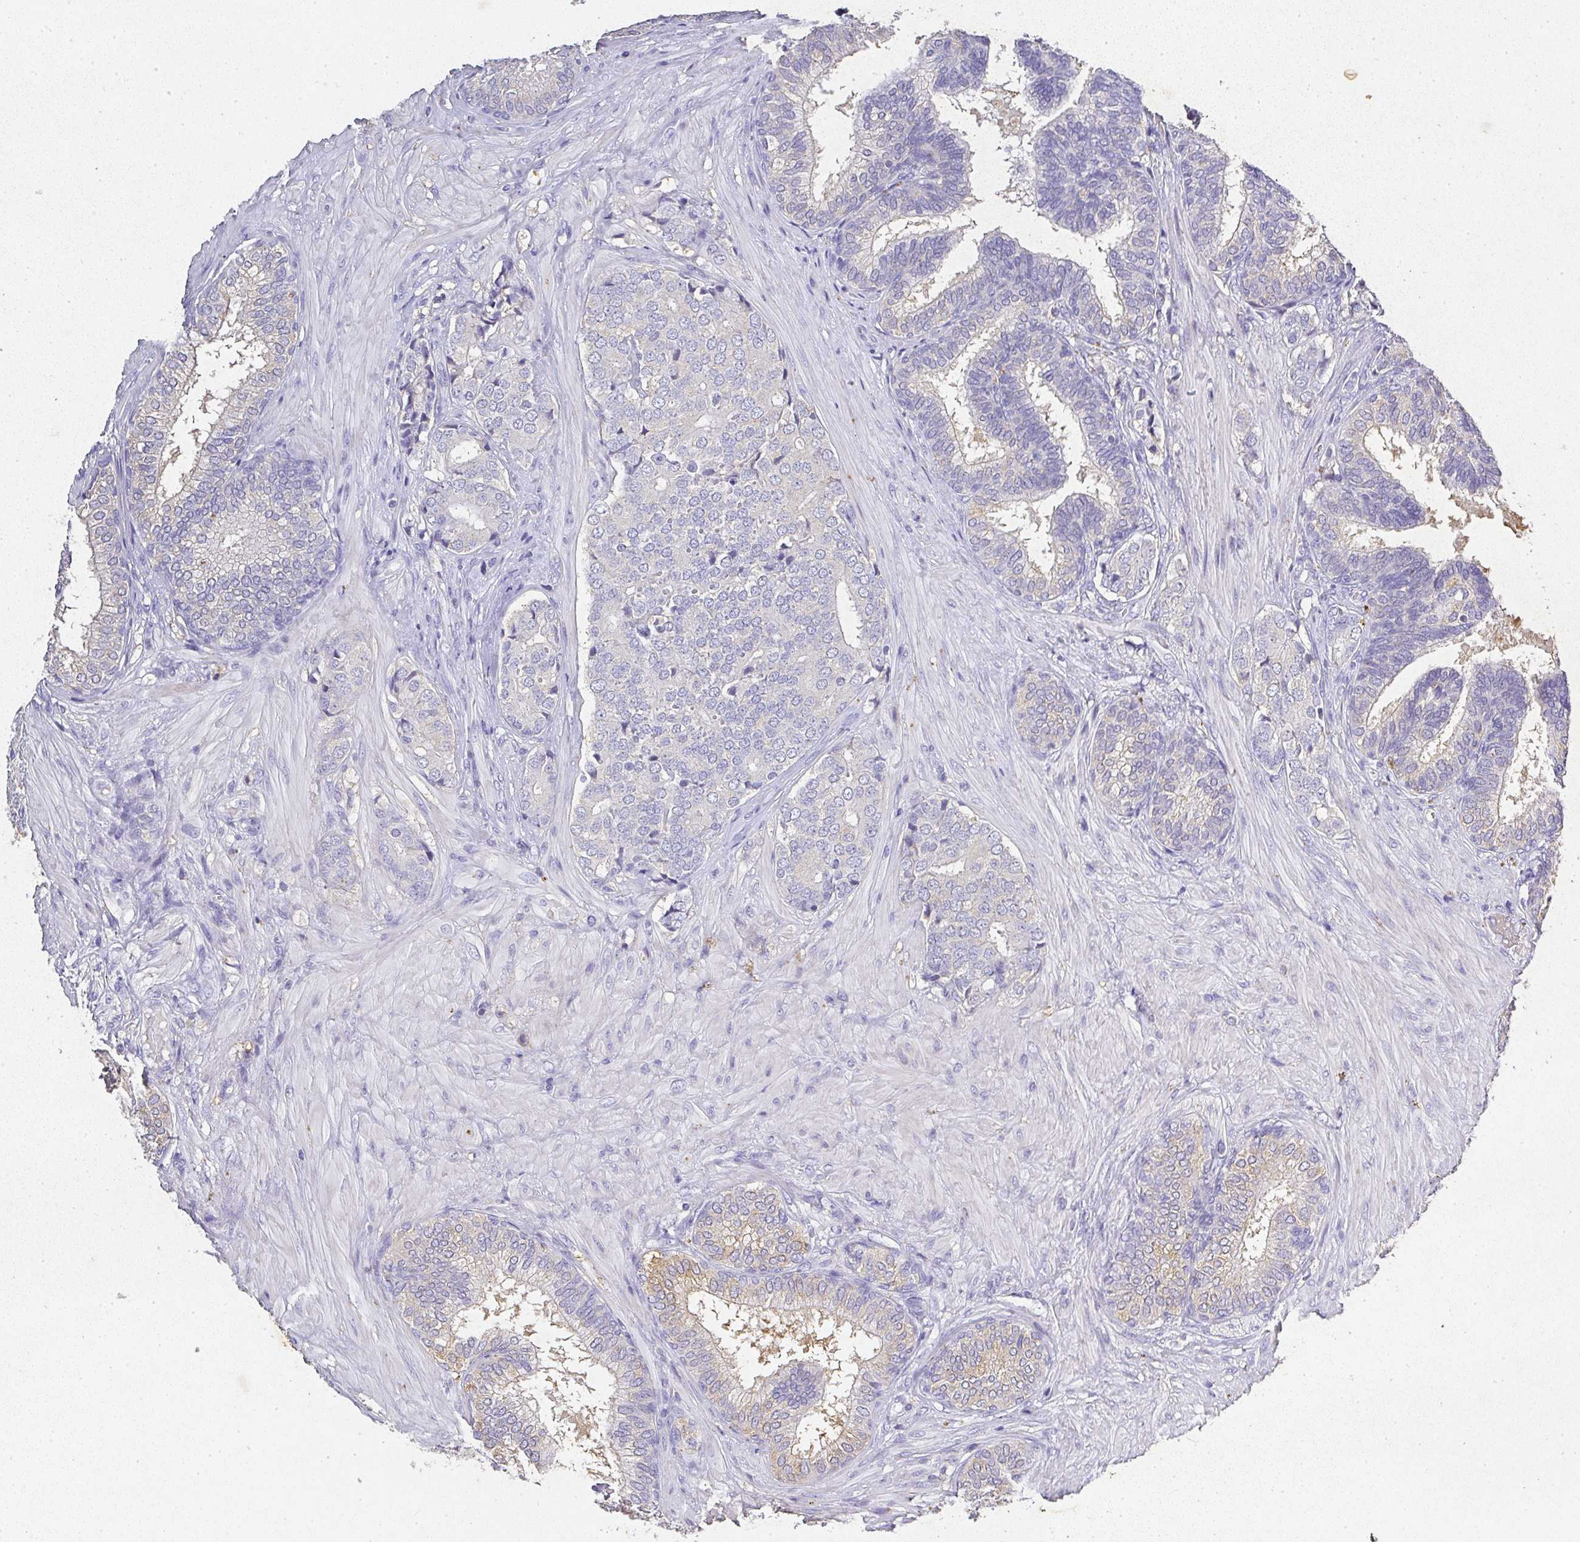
{"staining": {"intensity": "weak", "quantity": "<25%", "location": "cytoplasmic/membranous"}, "tissue": "prostate cancer", "cell_type": "Tumor cells", "image_type": "cancer", "snomed": [{"axis": "morphology", "description": "Adenocarcinoma, High grade"}, {"axis": "topography", "description": "Prostate"}], "caption": "IHC histopathology image of human prostate high-grade adenocarcinoma stained for a protein (brown), which shows no staining in tumor cells. (DAB IHC visualized using brightfield microscopy, high magnification).", "gene": "RPS2", "patient": {"sex": "male", "age": 62}}